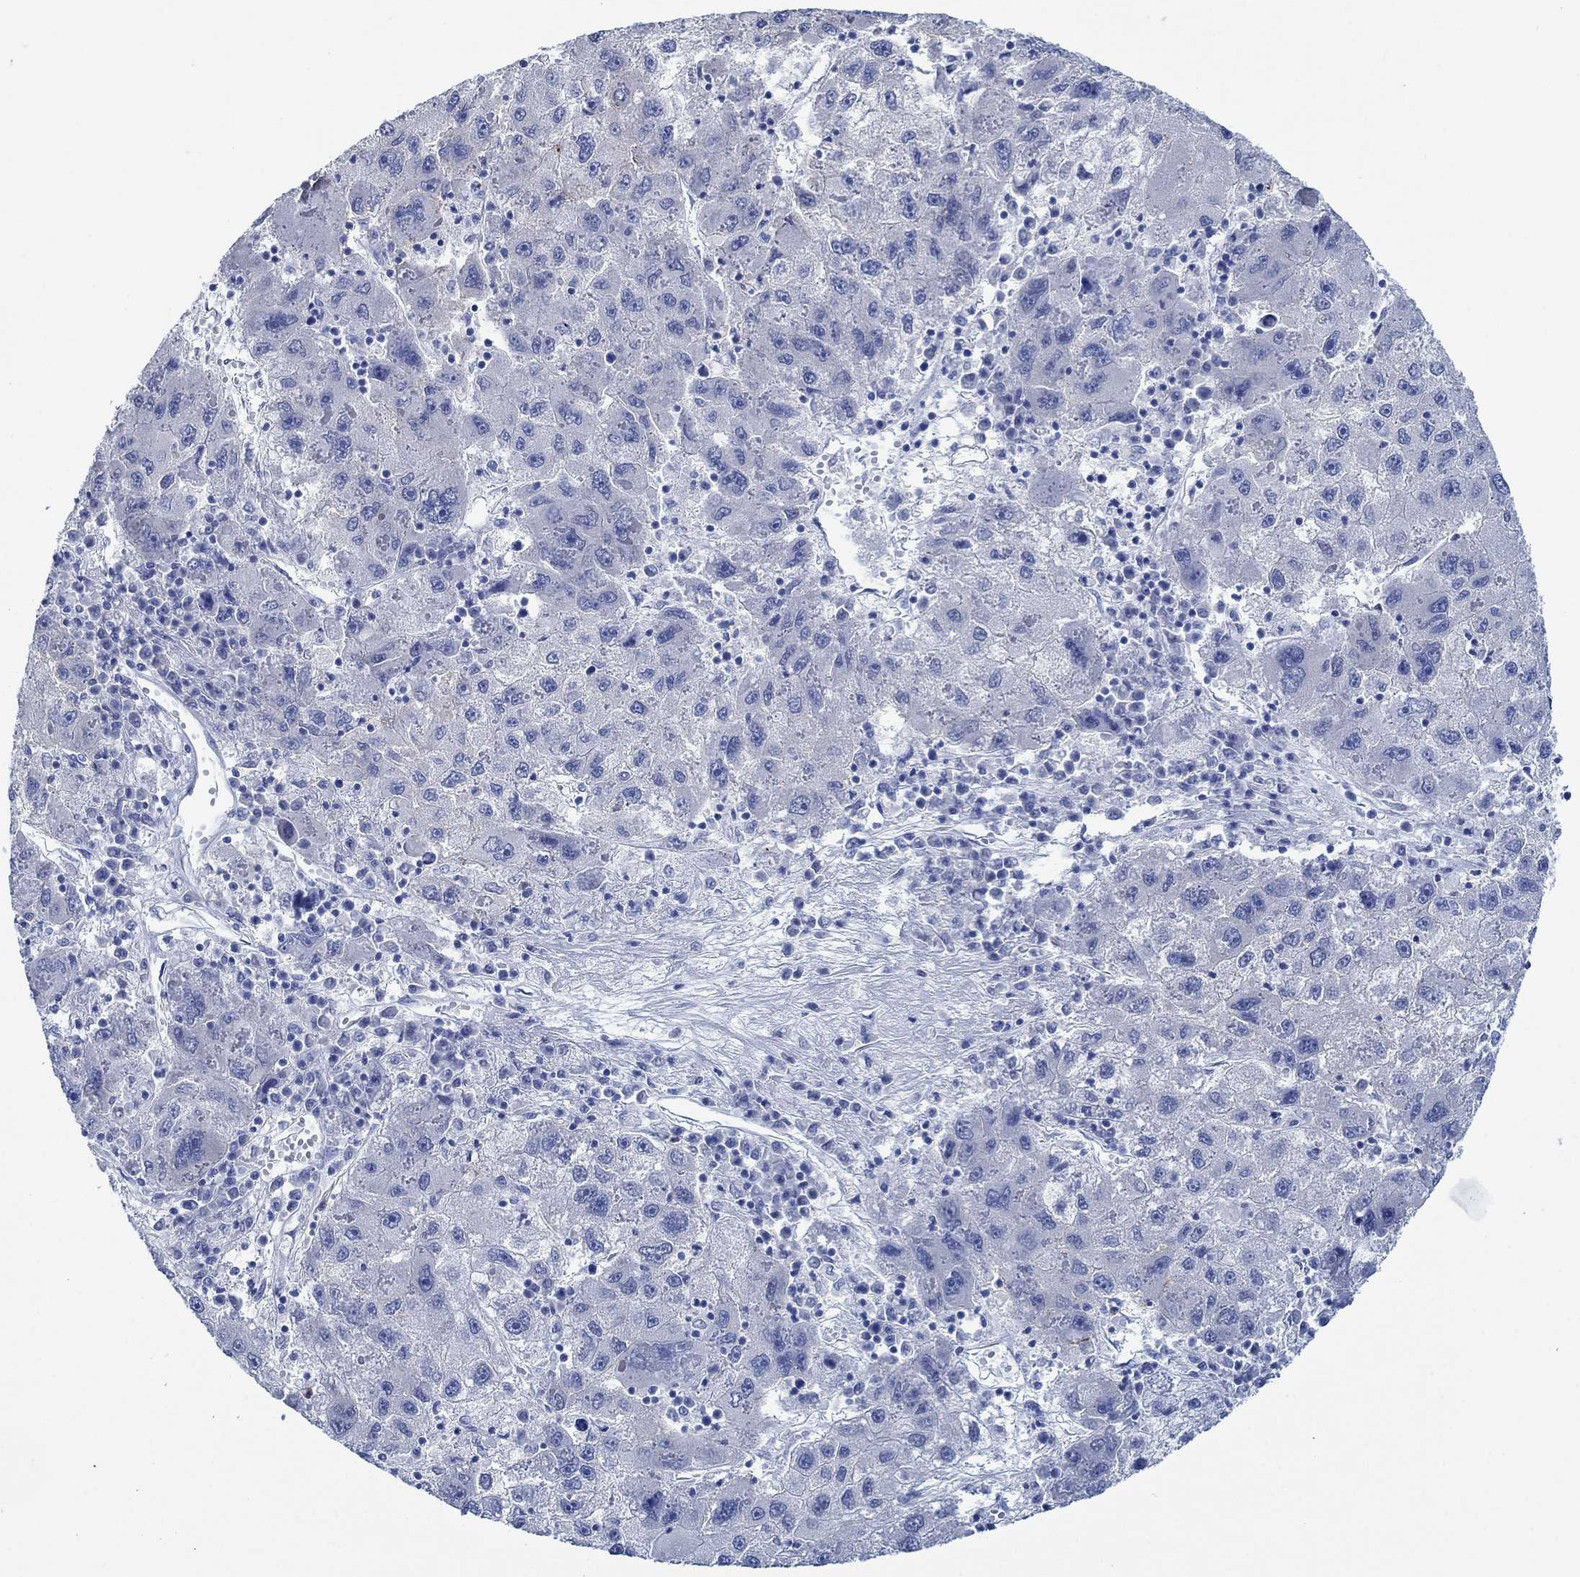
{"staining": {"intensity": "weak", "quantity": "25%-75%", "location": "cytoplasmic/membranous"}, "tissue": "liver cancer", "cell_type": "Tumor cells", "image_type": "cancer", "snomed": [{"axis": "morphology", "description": "Carcinoma, Hepatocellular, NOS"}, {"axis": "topography", "description": "Liver"}], "caption": "Brown immunohistochemical staining in human liver hepatocellular carcinoma displays weak cytoplasmic/membranous positivity in about 25%-75% of tumor cells.", "gene": "ZNF671", "patient": {"sex": "male", "age": 75}}